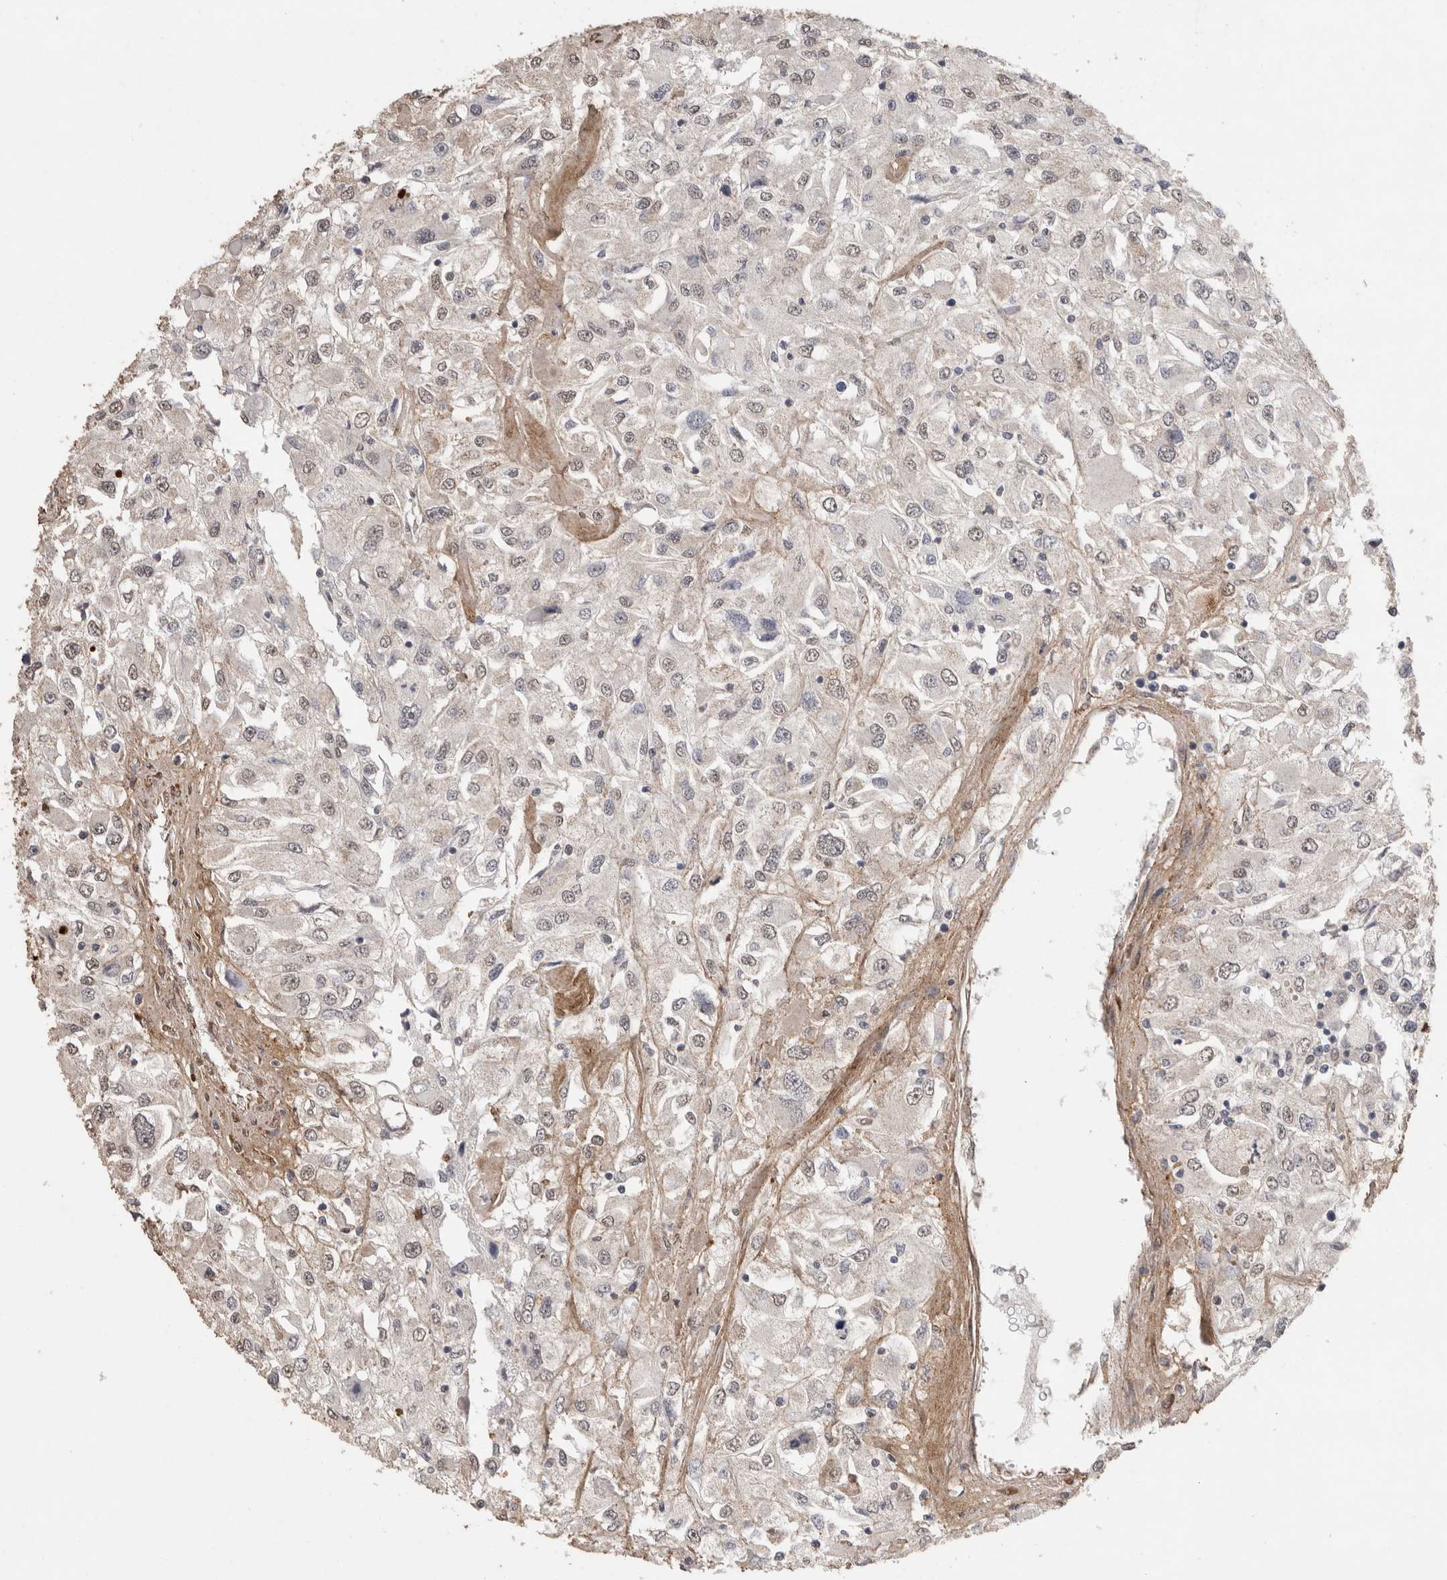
{"staining": {"intensity": "negative", "quantity": "none", "location": "none"}, "tissue": "renal cancer", "cell_type": "Tumor cells", "image_type": "cancer", "snomed": [{"axis": "morphology", "description": "Adenocarcinoma, NOS"}, {"axis": "topography", "description": "Kidney"}], "caption": "Tumor cells are negative for protein expression in human adenocarcinoma (renal).", "gene": "C1QTNF5", "patient": {"sex": "female", "age": 52}}